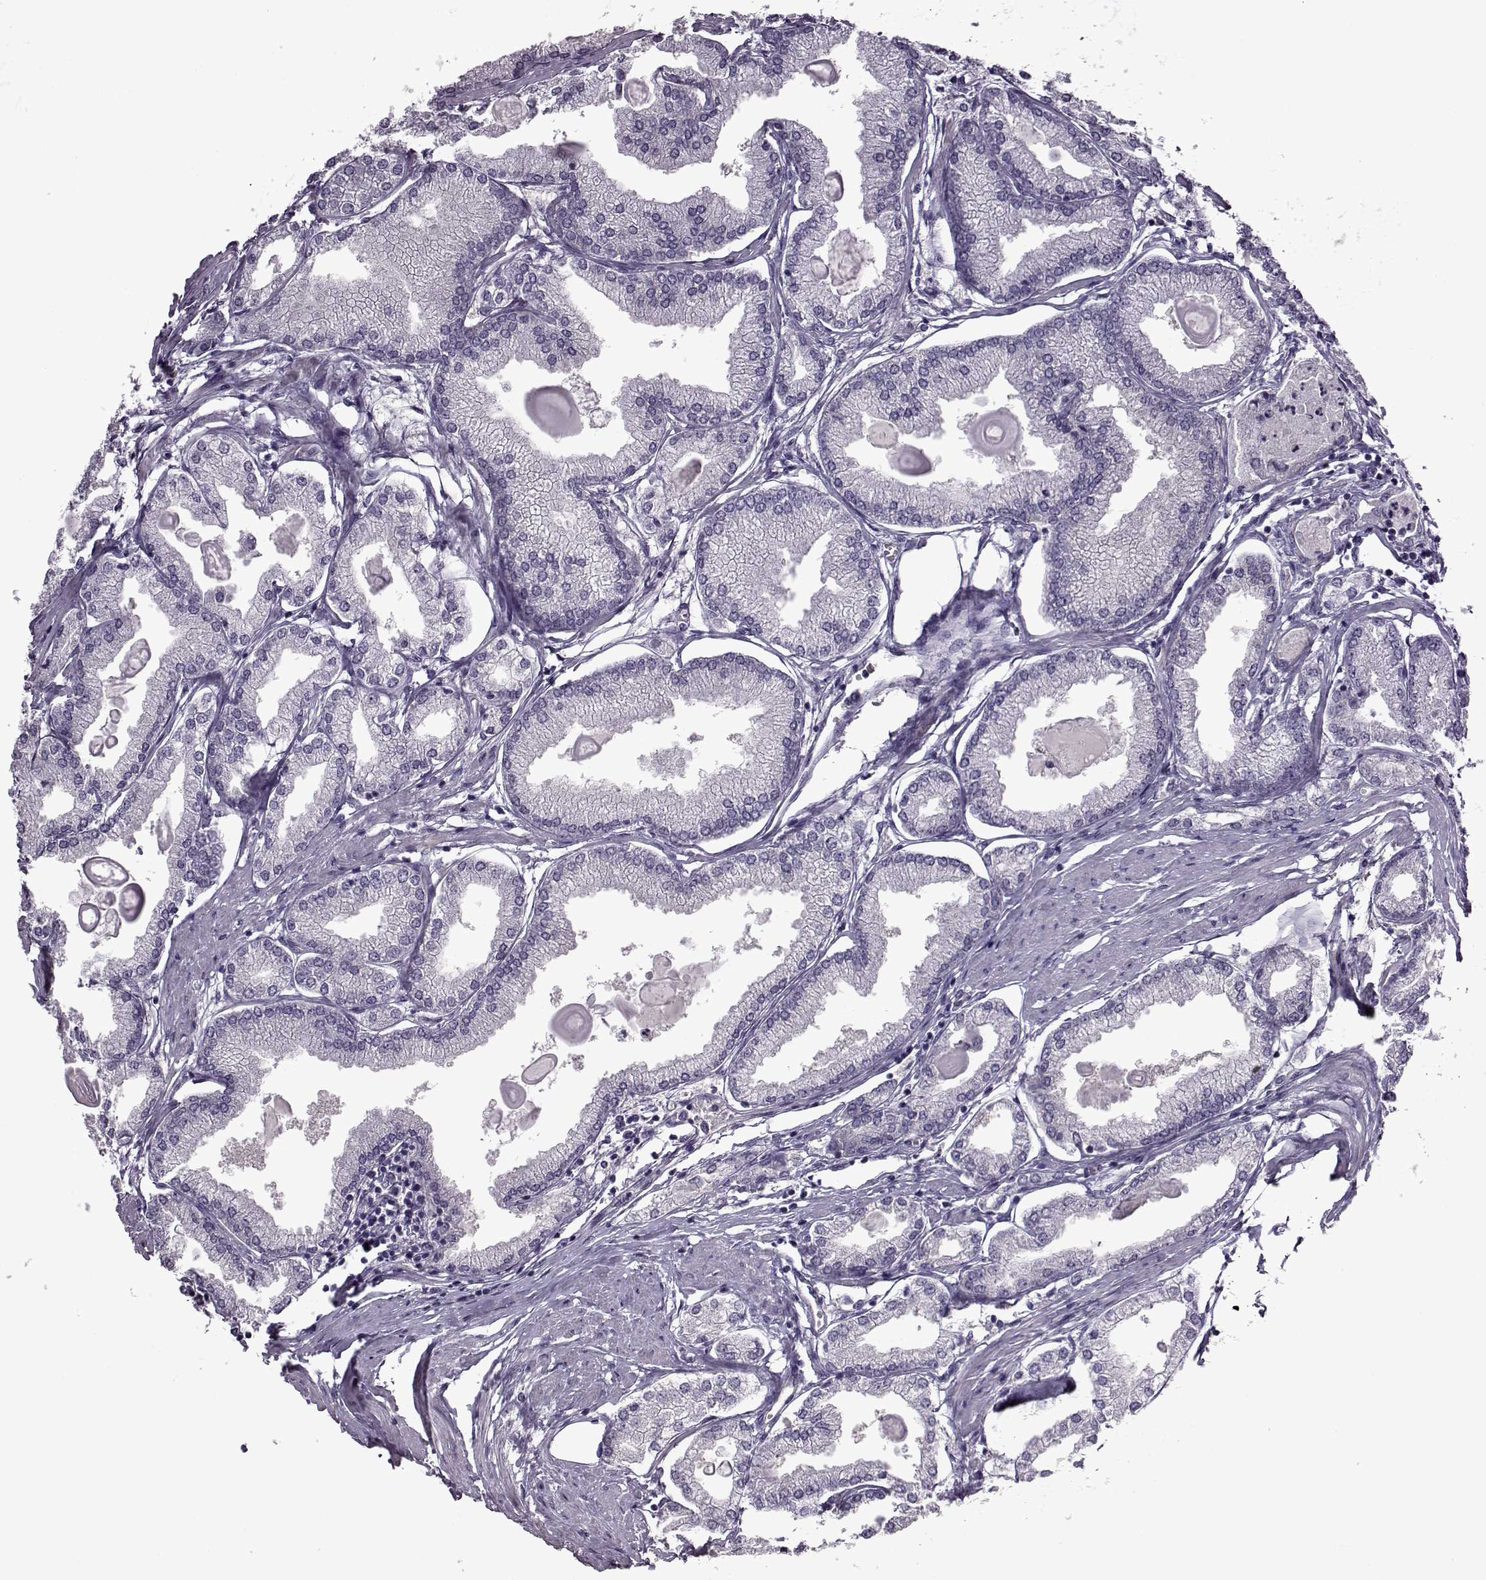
{"staining": {"intensity": "negative", "quantity": "none", "location": "none"}, "tissue": "prostate cancer", "cell_type": "Tumor cells", "image_type": "cancer", "snomed": [{"axis": "morphology", "description": "Adenocarcinoma, High grade"}, {"axis": "topography", "description": "Prostate"}], "caption": "Human prostate high-grade adenocarcinoma stained for a protein using immunohistochemistry displays no positivity in tumor cells.", "gene": "EDDM3B", "patient": {"sex": "male", "age": 68}}